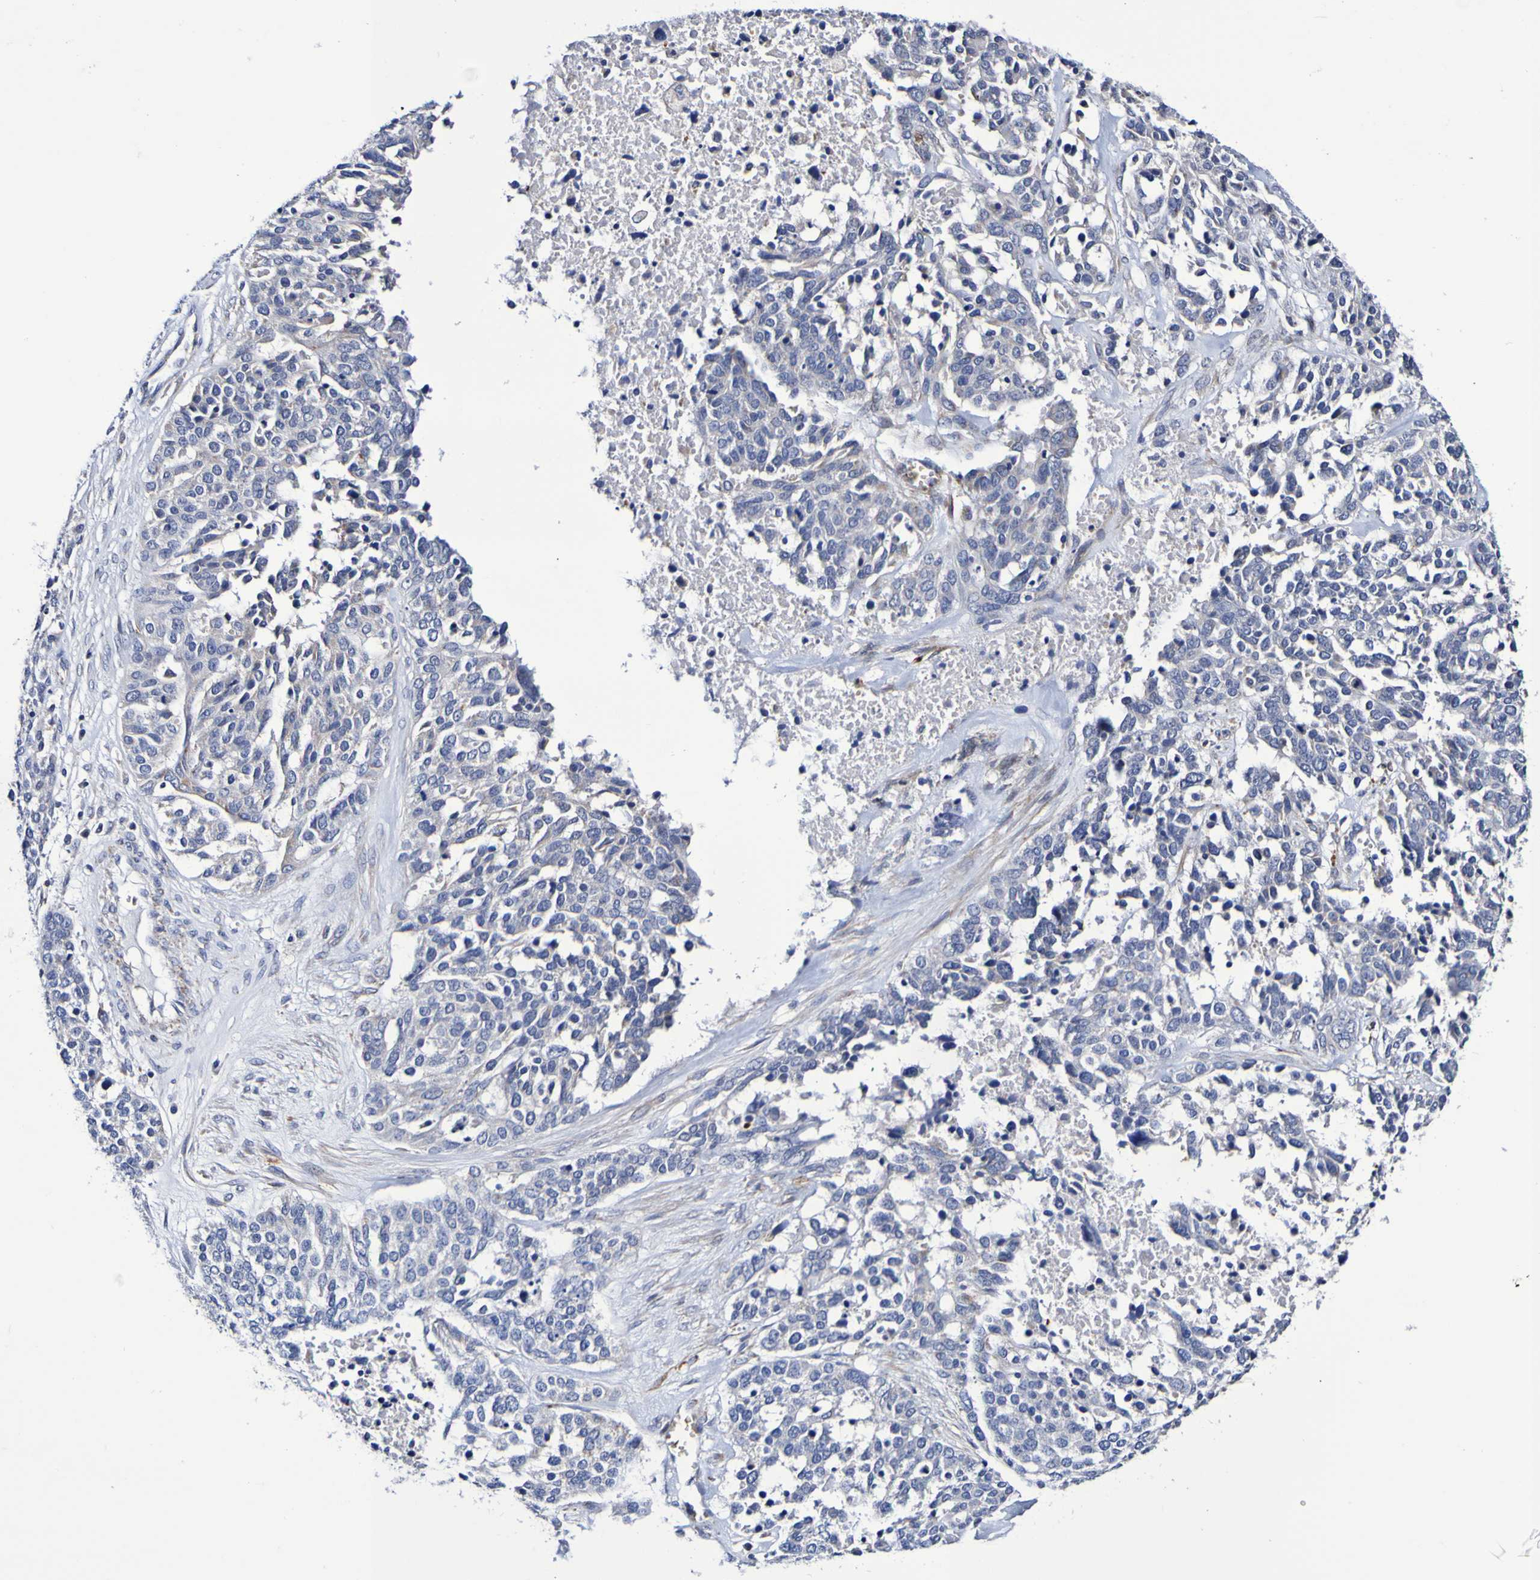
{"staining": {"intensity": "negative", "quantity": "none", "location": "none"}, "tissue": "ovarian cancer", "cell_type": "Tumor cells", "image_type": "cancer", "snomed": [{"axis": "morphology", "description": "Cystadenocarcinoma, serous, NOS"}, {"axis": "topography", "description": "Ovary"}], "caption": "Tumor cells are negative for brown protein staining in serous cystadenocarcinoma (ovarian).", "gene": "WNT4", "patient": {"sex": "female", "age": 44}}